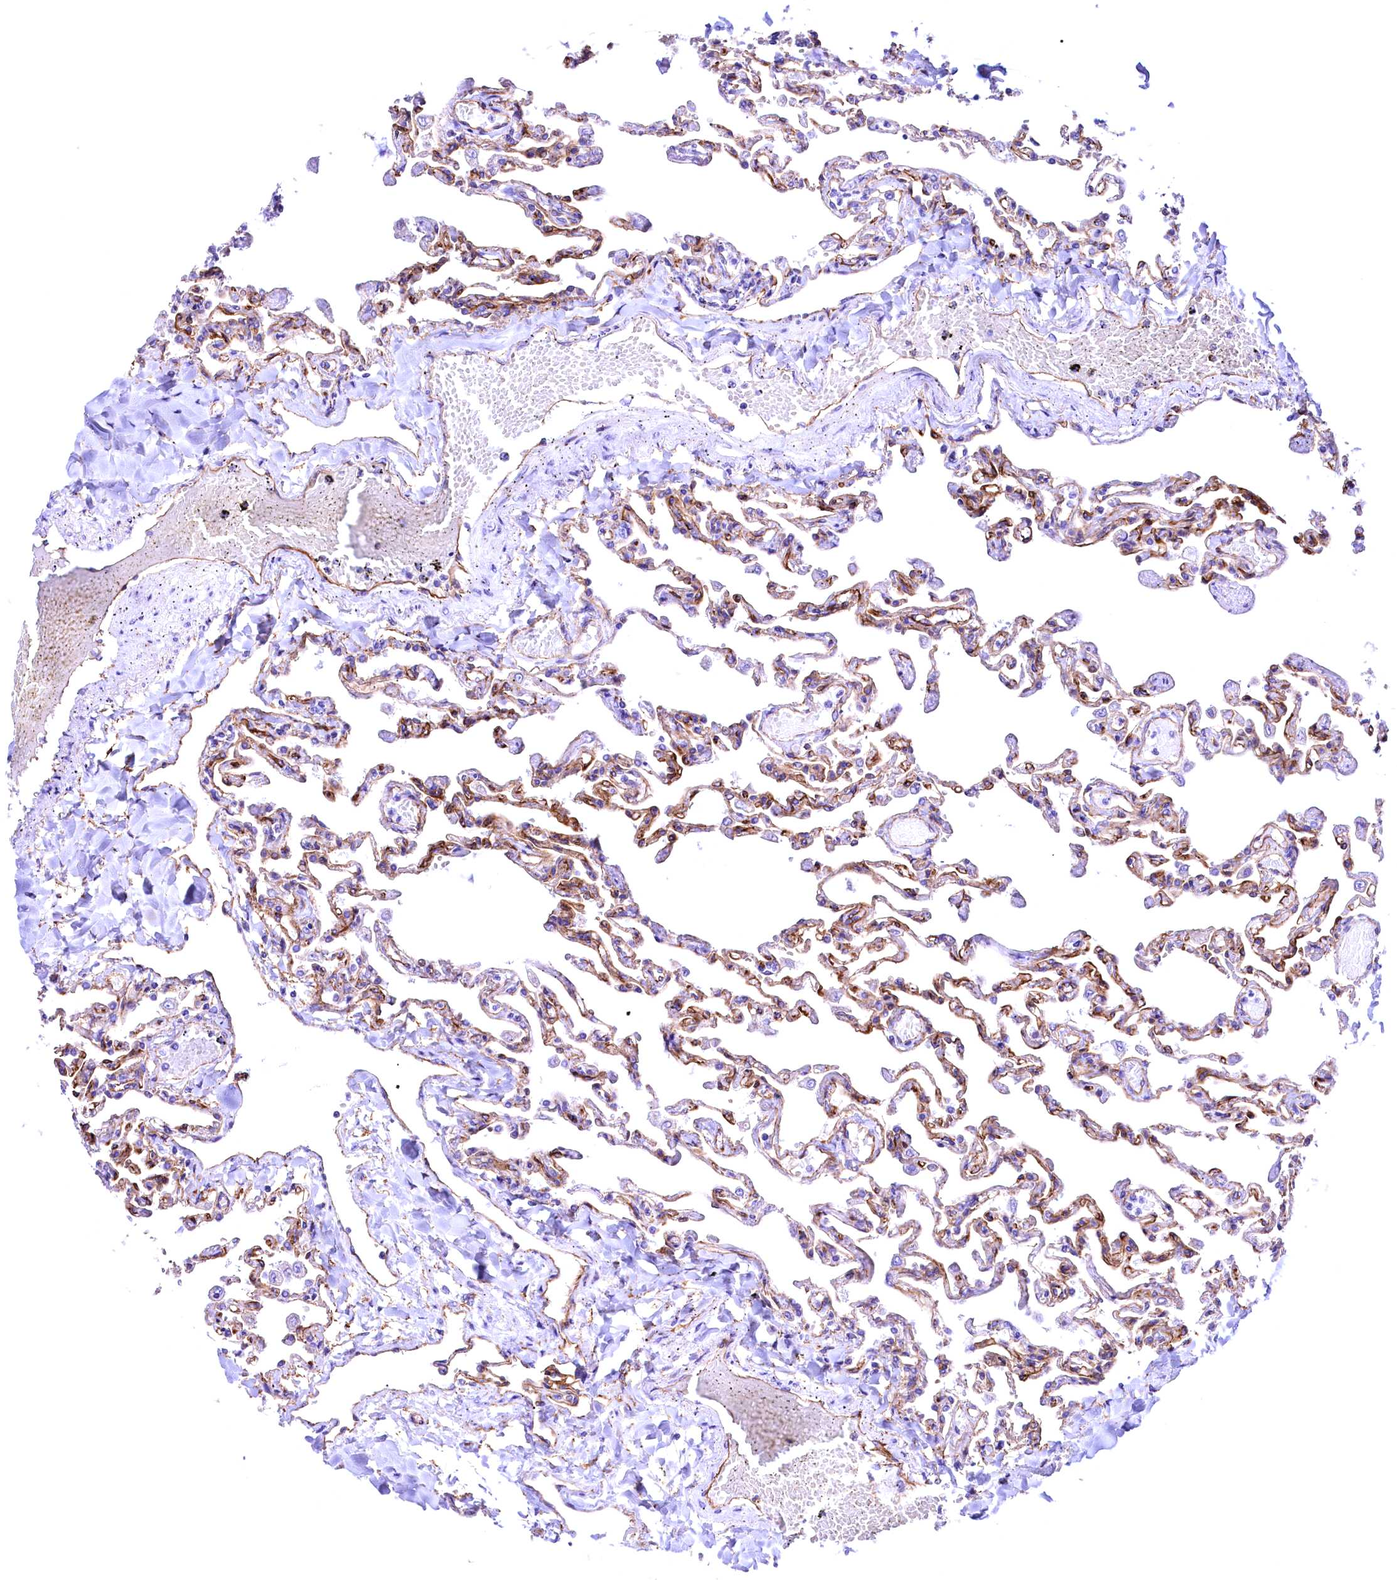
{"staining": {"intensity": "moderate", "quantity": ">75%", "location": "cytoplasmic/membranous"}, "tissue": "lung", "cell_type": "Alveolar cells", "image_type": "normal", "snomed": [{"axis": "morphology", "description": "Normal tissue, NOS"}, {"axis": "topography", "description": "Lung"}], "caption": "IHC micrograph of benign lung stained for a protein (brown), which demonstrates medium levels of moderate cytoplasmic/membranous staining in about >75% of alveolar cells.", "gene": "SLF1", "patient": {"sex": "male", "age": 21}}